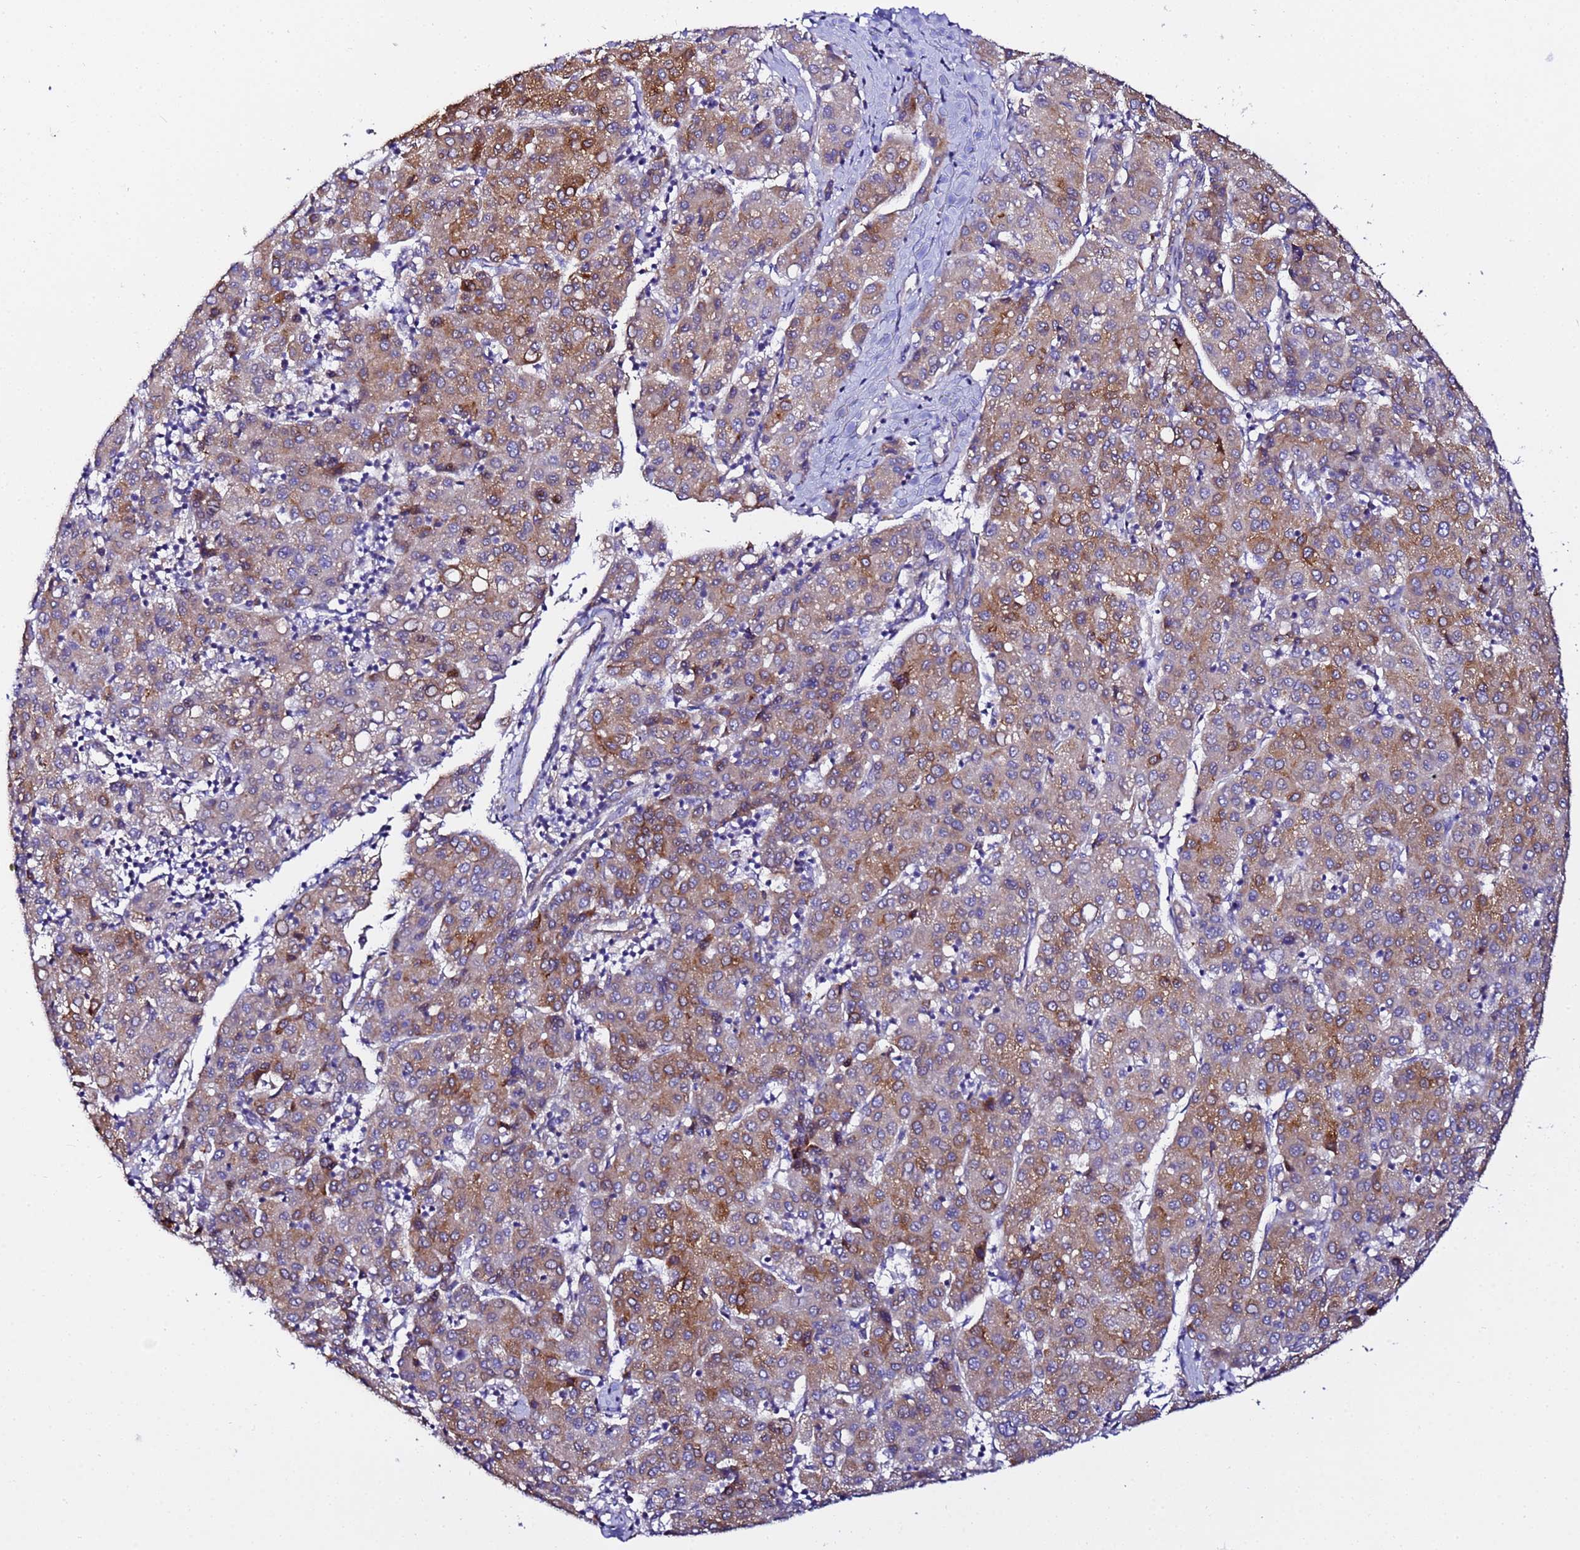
{"staining": {"intensity": "moderate", "quantity": ">75%", "location": "cytoplasmic/membranous"}, "tissue": "liver cancer", "cell_type": "Tumor cells", "image_type": "cancer", "snomed": [{"axis": "morphology", "description": "Carcinoma, Hepatocellular, NOS"}, {"axis": "topography", "description": "Liver"}], "caption": "A brown stain highlights moderate cytoplasmic/membranous staining of a protein in human liver cancer tumor cells. The staining was performed using DAB to visualize the protein expression in brown, while the nuclei were stained in blue with hematoxylin (Magnification: 20x).", "gene": "JRKL", "patient": {"sex": "male", "age": 65}}